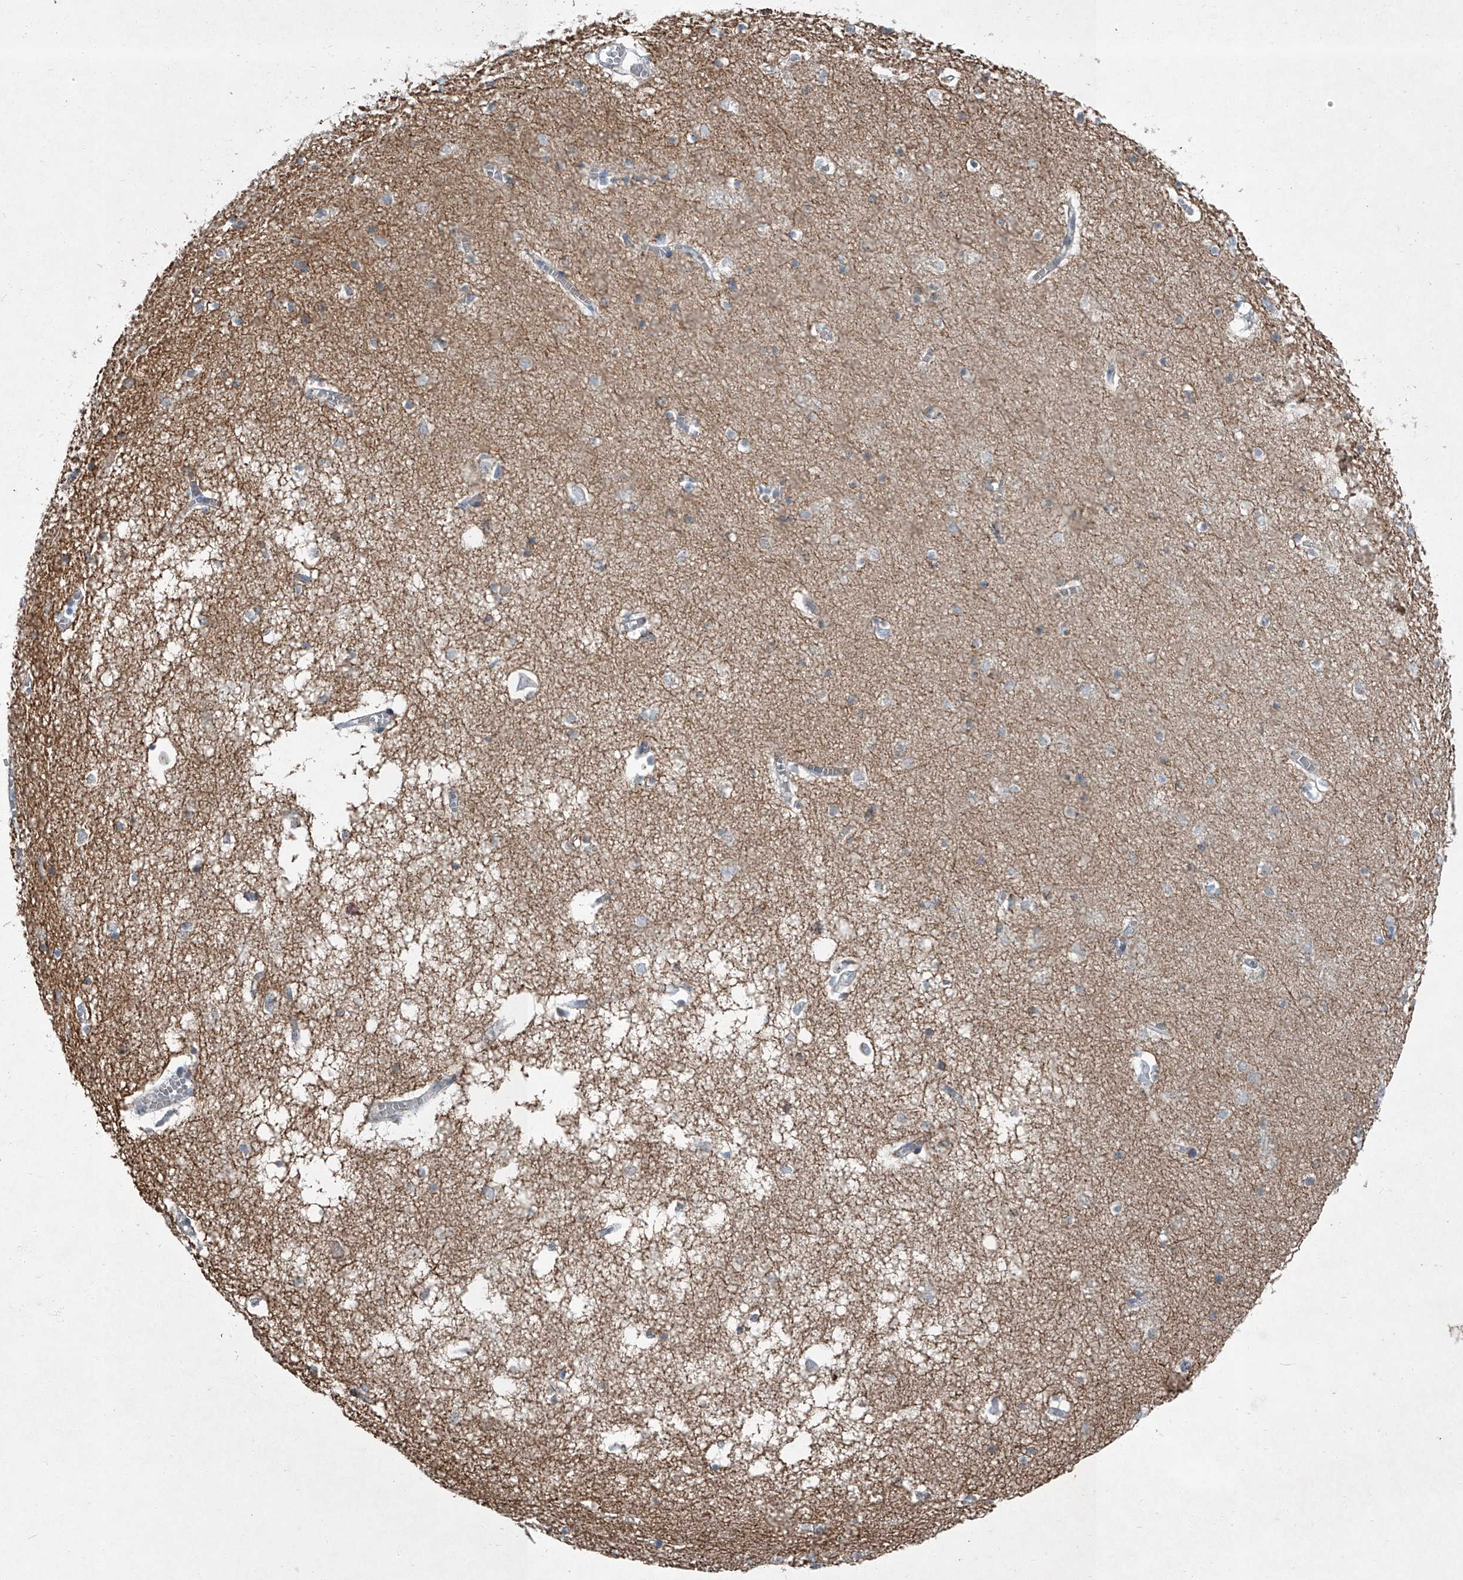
{"staining": {"intensity": "moderate", "quantity": "<25%", "location": "cytoplasmic/membranous"}, "tissue": "hippocampus", "cell_type": "Glial cells", "image_type": "normal", "snomed": [{"axis": "morphology", "description": "Normal tissue, NOS"}, {"axis": "topography", "description": "Hippocampus"}], "caption": "This image reveals IHC staining of benign human hippocampus, with low moderate cytoplasmic/membranous positivity in approximately <25% of glial cells.", "gene": "CHRNA7", "patient": {"sex": "male", "age": 70}}